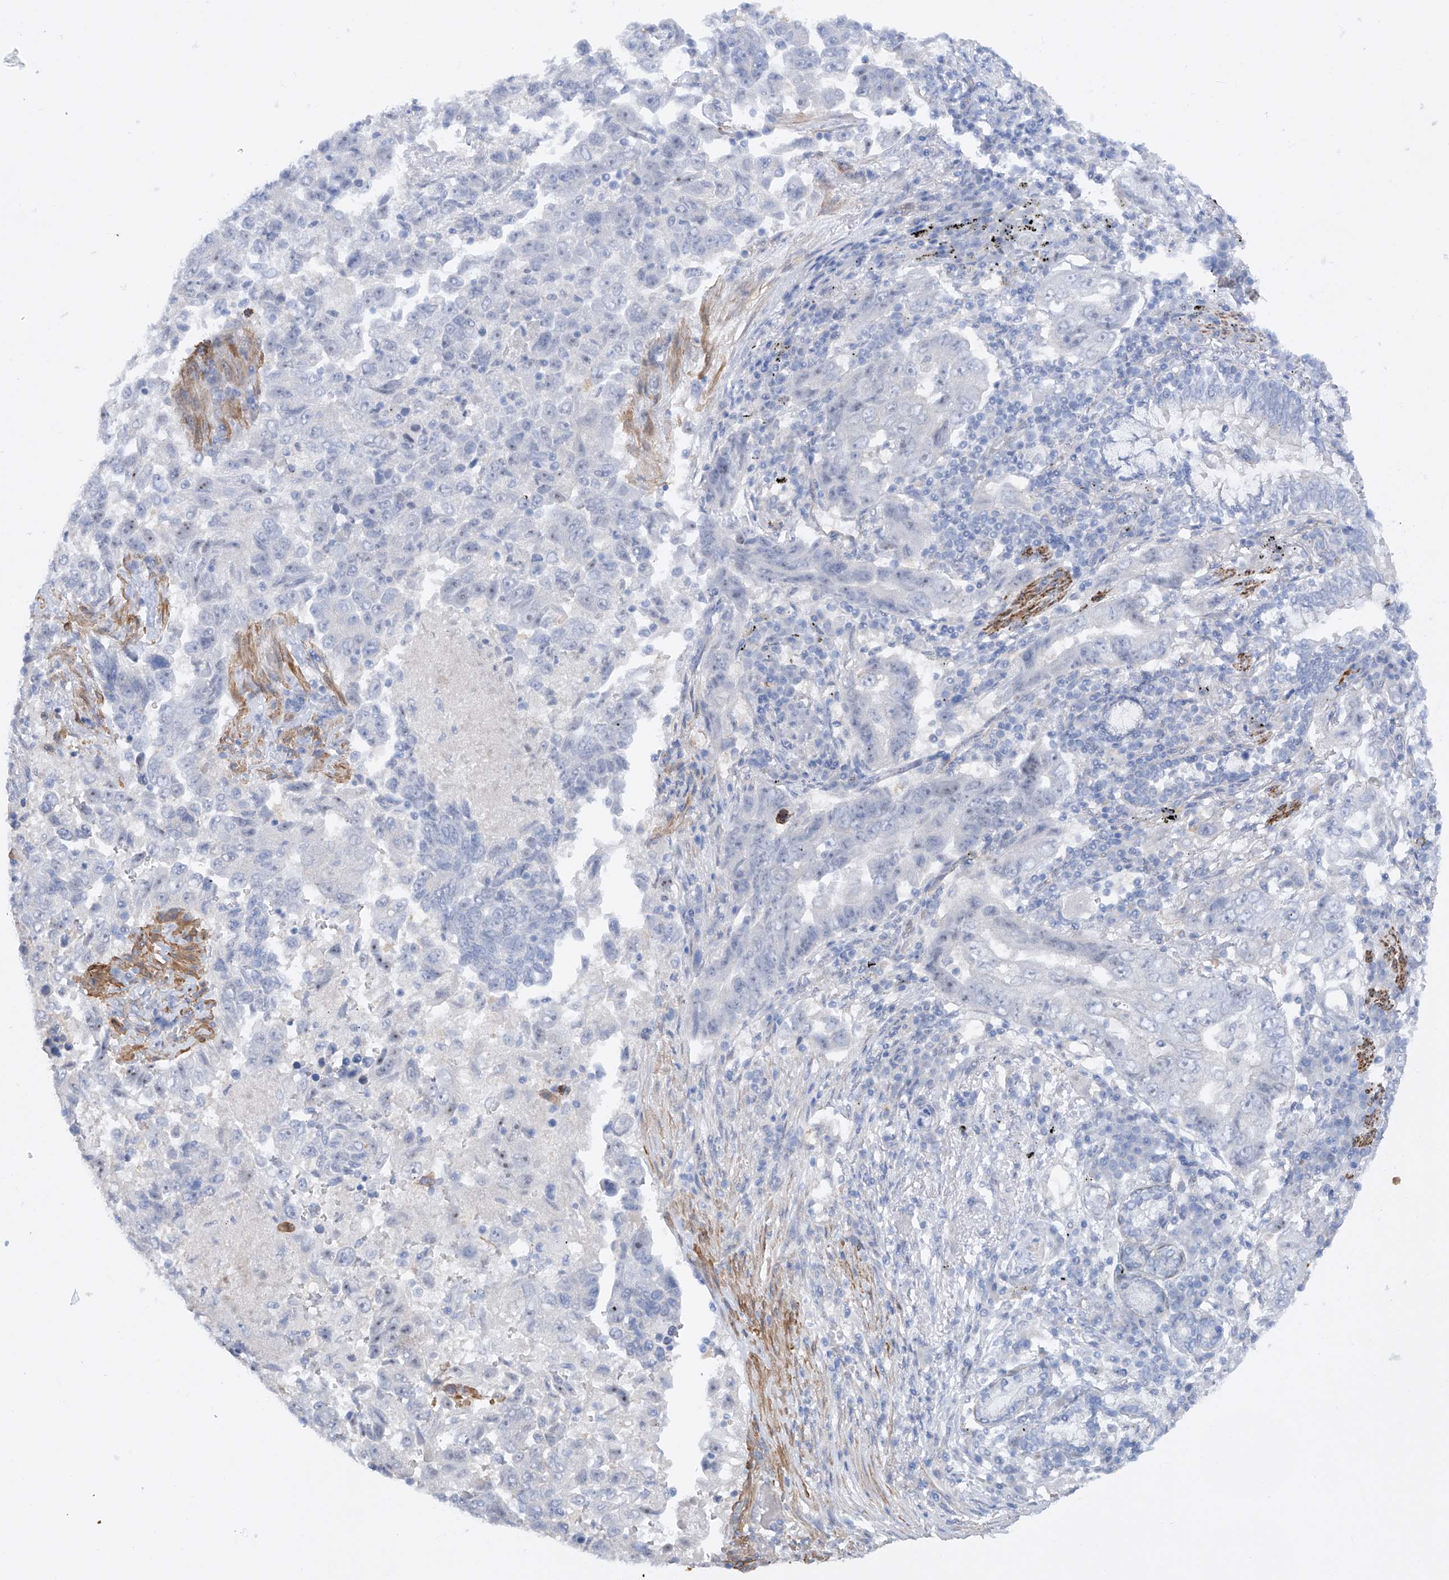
{"staining": {"intensity": "negative", "quantity": "none", "location": "none"}, "tissue": "lung cancer", "cell_type": "Tumor cells", "image_type": "cancer", "snomed": [{"axis": "morphology", "description": "Adenocarcinoma, NOS"}, {"axis": "topography", "description": "Lung"}], "caption": "Immunohistochemistry photomicrograph of neoplastic tissue: human lung cancer (adenocarcinoma) stained with DAB reveals no significant protein staining in tumor cells.", "gene": "ZNF490", "patient": {"sex": "female", "age": 51}}